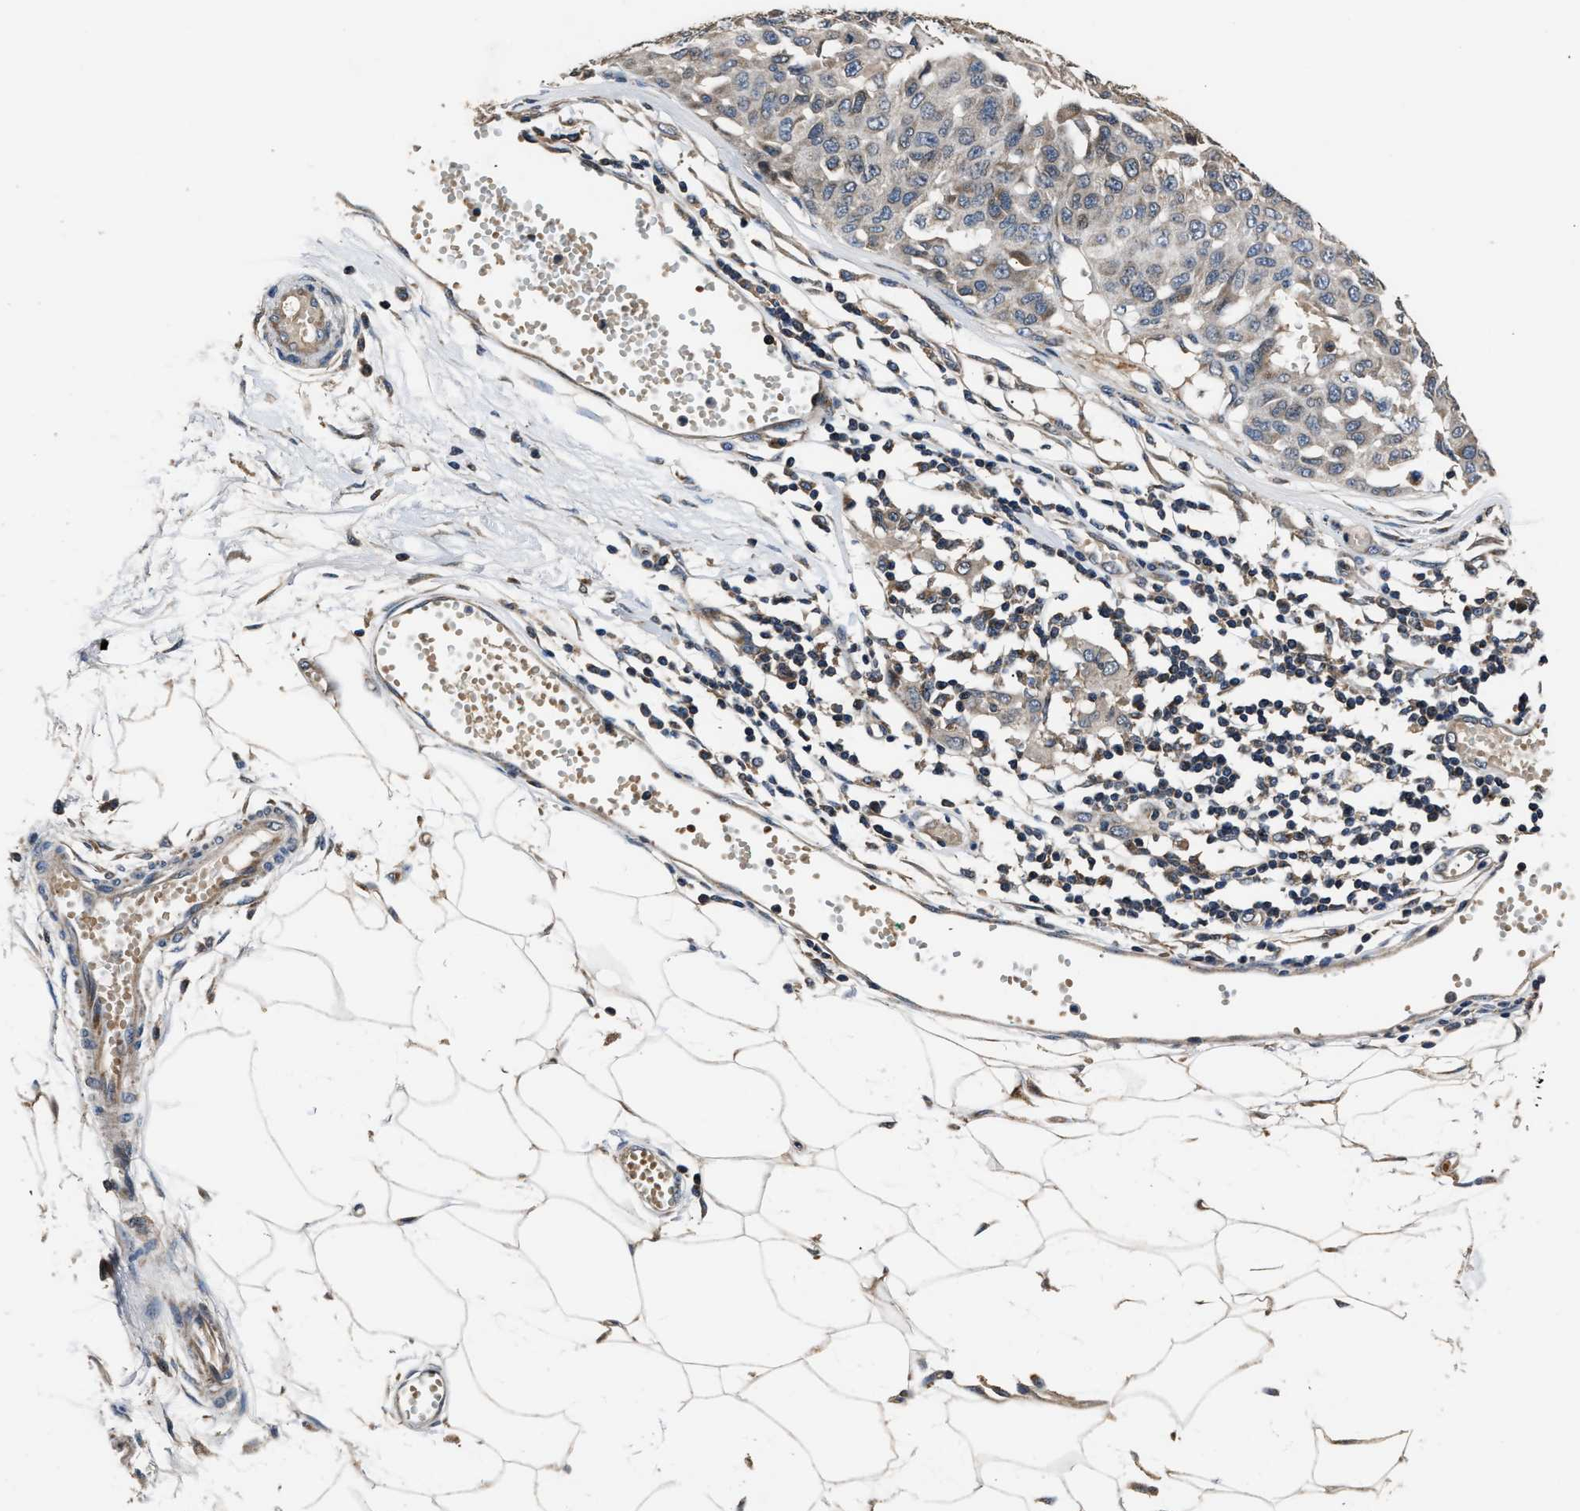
{"staining": {"intensity": "negative", "quantity": "none", "location": "none"}, "tissue": "melanoma", "cell_type": "Tumor cells", "image_type": "cancer", "snomed": [{"axis": "morphology", "description": "Normal tissue, NOS"}, {"axis": "morphology", "description": "Malignant melanoma, NOS"}, {"axis": "topography", "description": "Skin"}], "caption": "Immunohistochemical staining of human melanoma demonstrates no significant positivity in tumor cells.", "gene": "TNRC18", "patient": {"sex": "male", "age": 62}}